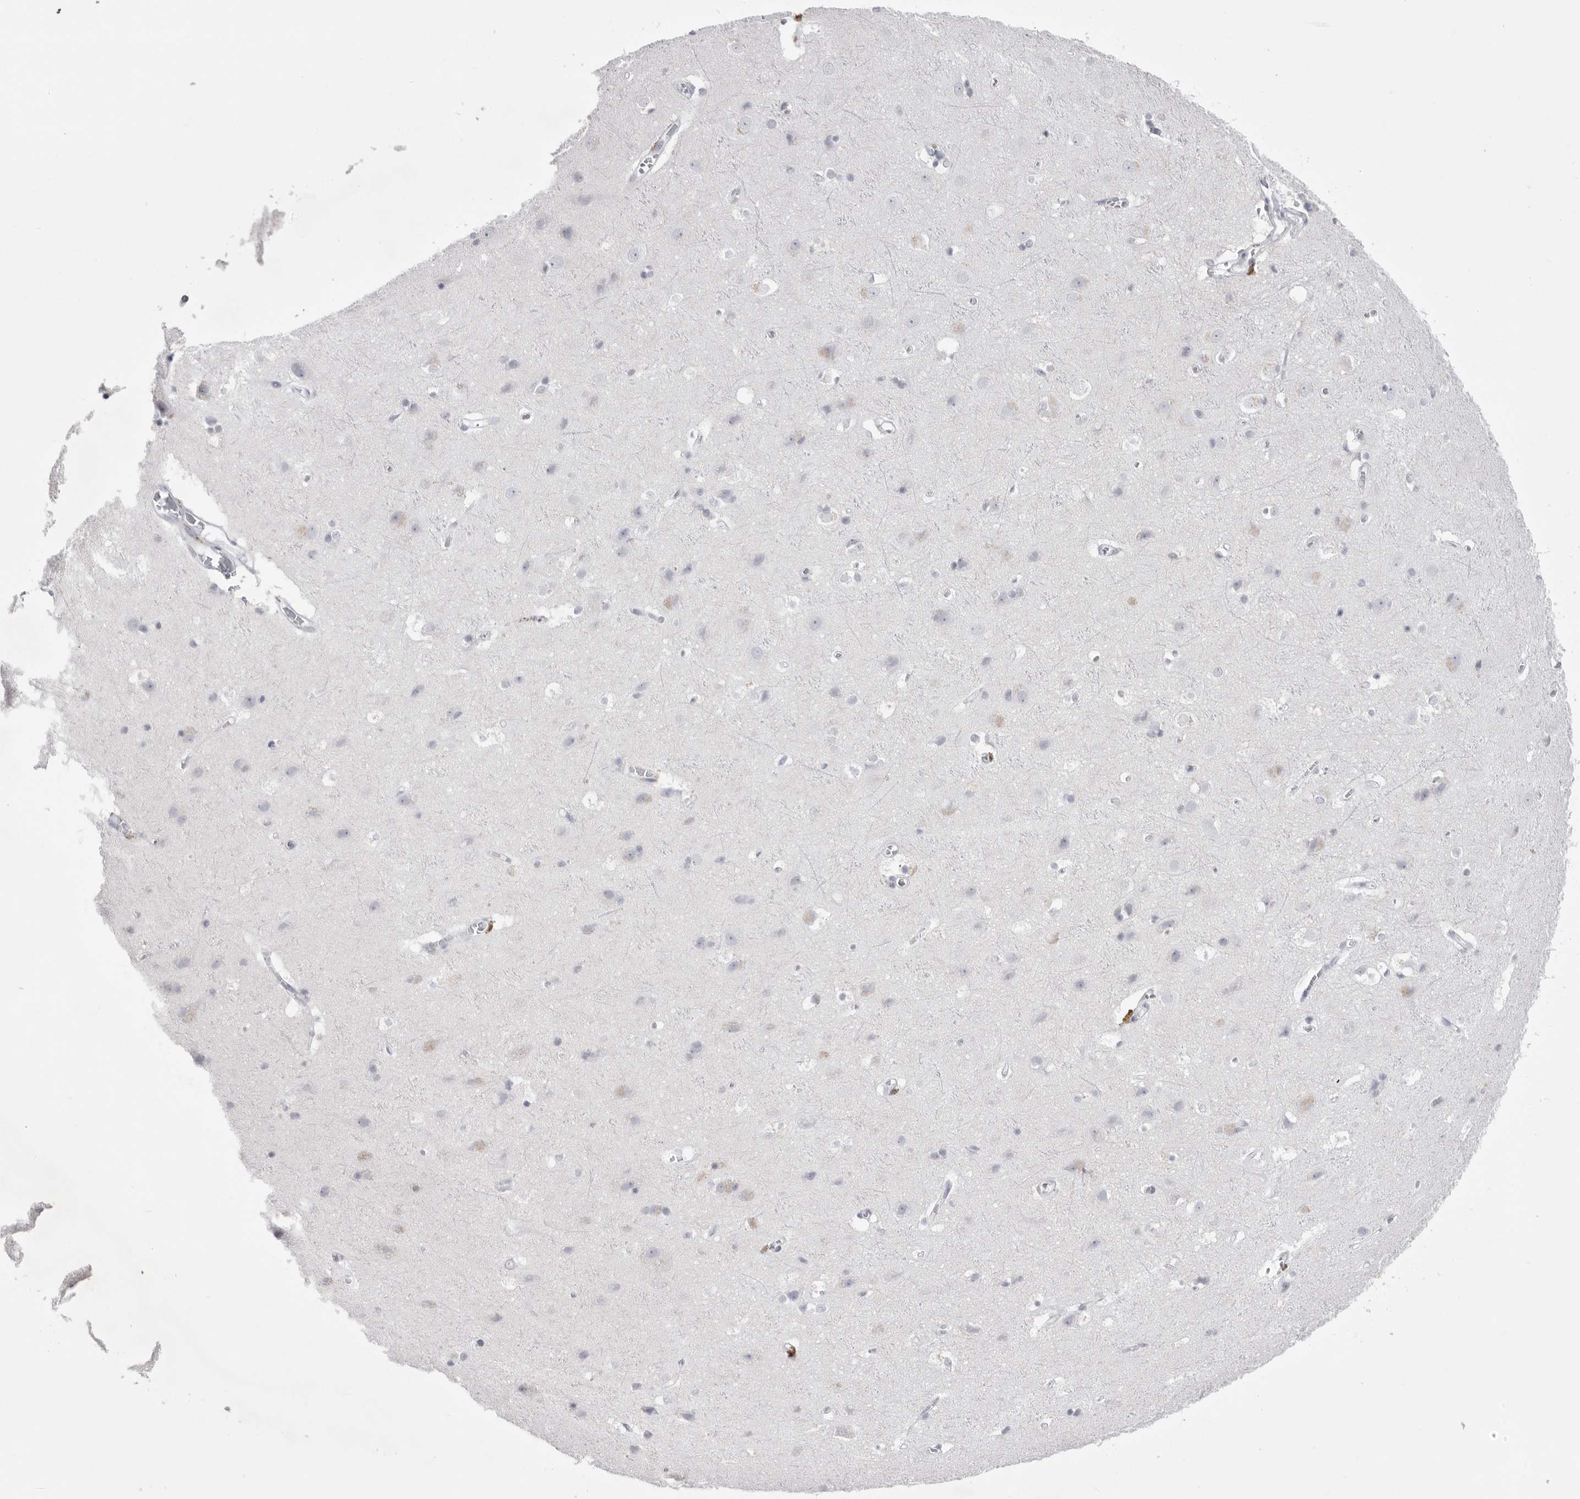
{"staining": {"intensity": "negative", "quantity": "none", "location": "none"}, "tissue": "cerebral cortex", "cell_type": "Endothelial cells", "image_type": "normal", "snomed": [{"axis": "morphology", "description": "Normal tissue, NOS"}, {"axis": "topography", "description": "Cerebral cortex"}], "caption": "High magnification brightfield microscopy of benign cerebral cortex stained with DAB (brown) and counterstained with hematoxylin (blue): endothelial cells show no significant positivity. The staining is performed using DAB (3,3'-diaminobenzidine) brown chromogen with nuclei counter-stained in using hematoxylin.", "gene": "ZBTB7B", "patient": {"sex": "male", "age": 54}}